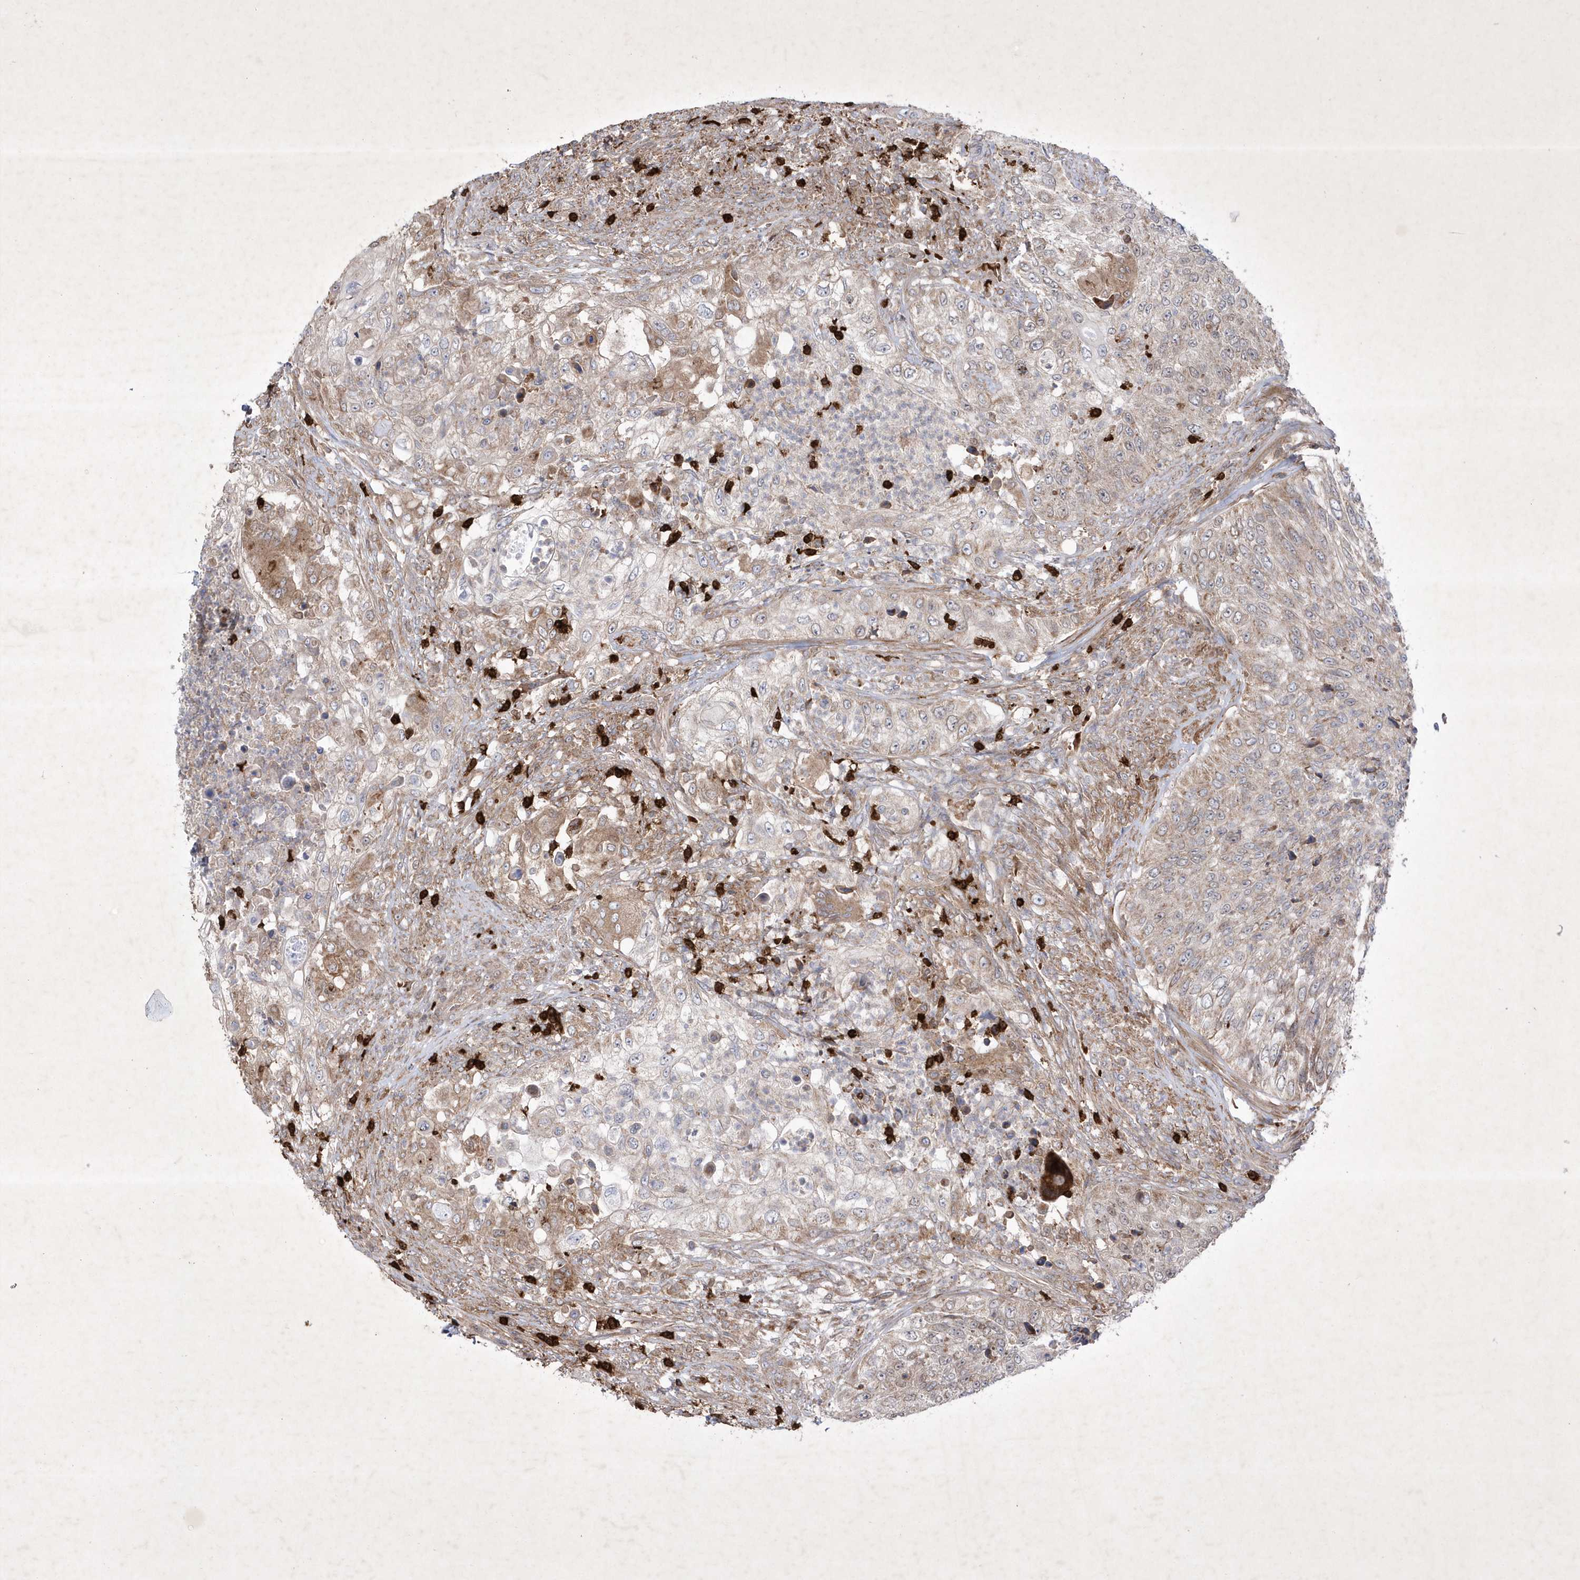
{"staining": {"intensity": "moderate", "quantity": "25%-75%", "location": "cytoplasmic/membranous"}, "tissue": "urothelial cancer", "cell_type": "Tumor cells", "image_type": "cancer", "snomed": [{"axis": "morphology", "description": "Urothelial carcinoma, High grade"}, {"axis": "topography", "description": "Urinary bladder"}], "caption": "High-grade urothelial carcinoma stained for a protein demonstrates moderate cytoplasmic/membranous positivity in tumor cells.", "gene": "OPA1", "patient": {"sex": "female", "age": 60}}